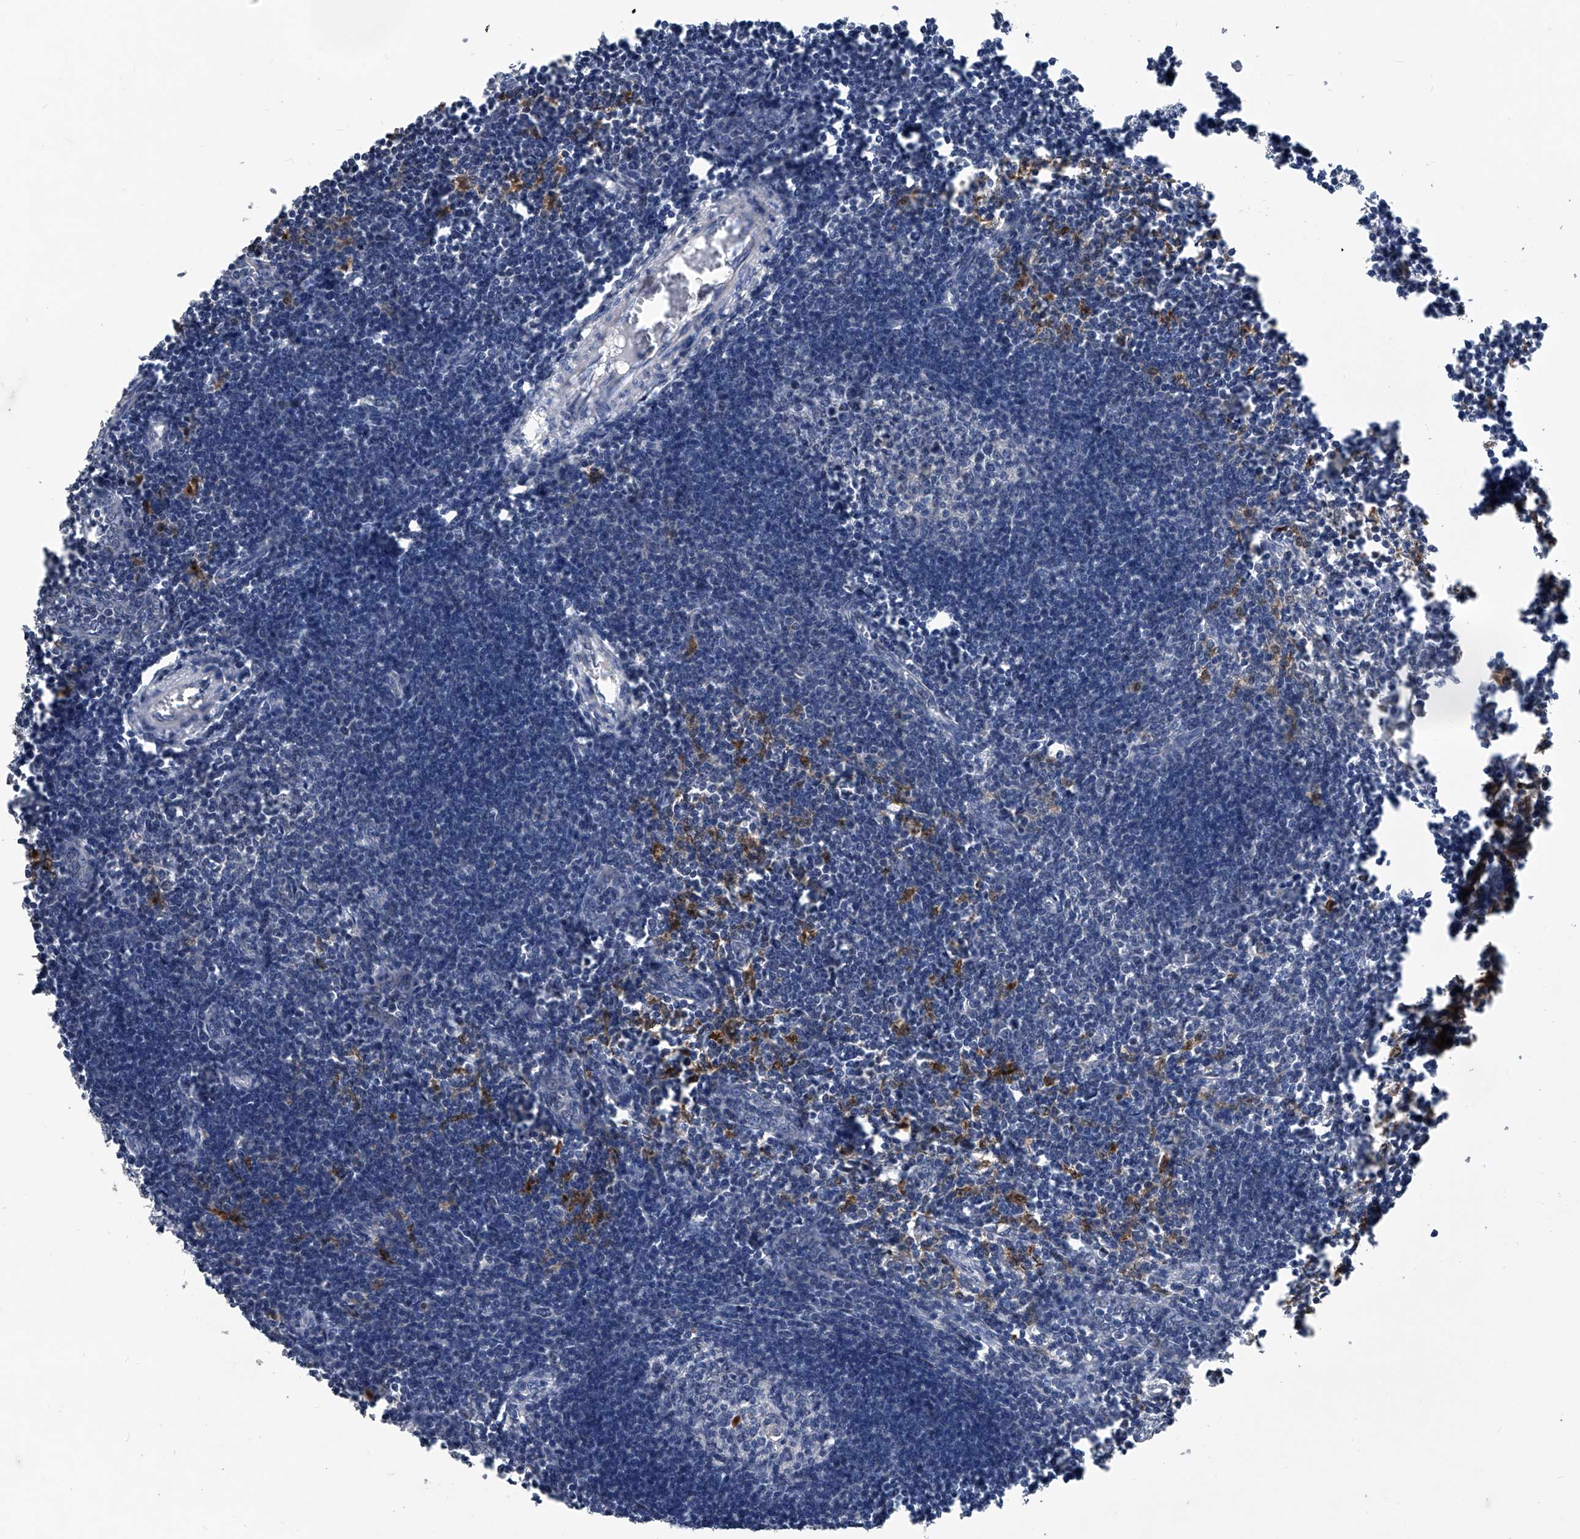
{"staining": {"intensity": "negative", "quantity": "none", "location": "none"}, "tissue": "lymph node", "cell_type": "Germinal center cells", "image_type": "normal", "snomed": [{"axis": "morphology", "description": "Normal tissue, NOS"}, {"axis": "morphology", "description": "Malignant melanoma, Metastatic site"}, {"axis": "topography", "description": "Lymph node"}], "caption": "IHC image of unremarkable lymph node: lymph node stained with DAB (3,3'-diaminobenzidine) reveals no significant protein positivity in germinal center cells. The staining was performed using DAB to visualize the protein expression in brown, while the nuclei were stained in blue with hematoxylin (Magnification: 20x).", "gene": "PHACTR1", "patient": {"sex": "male", "age": 41}}